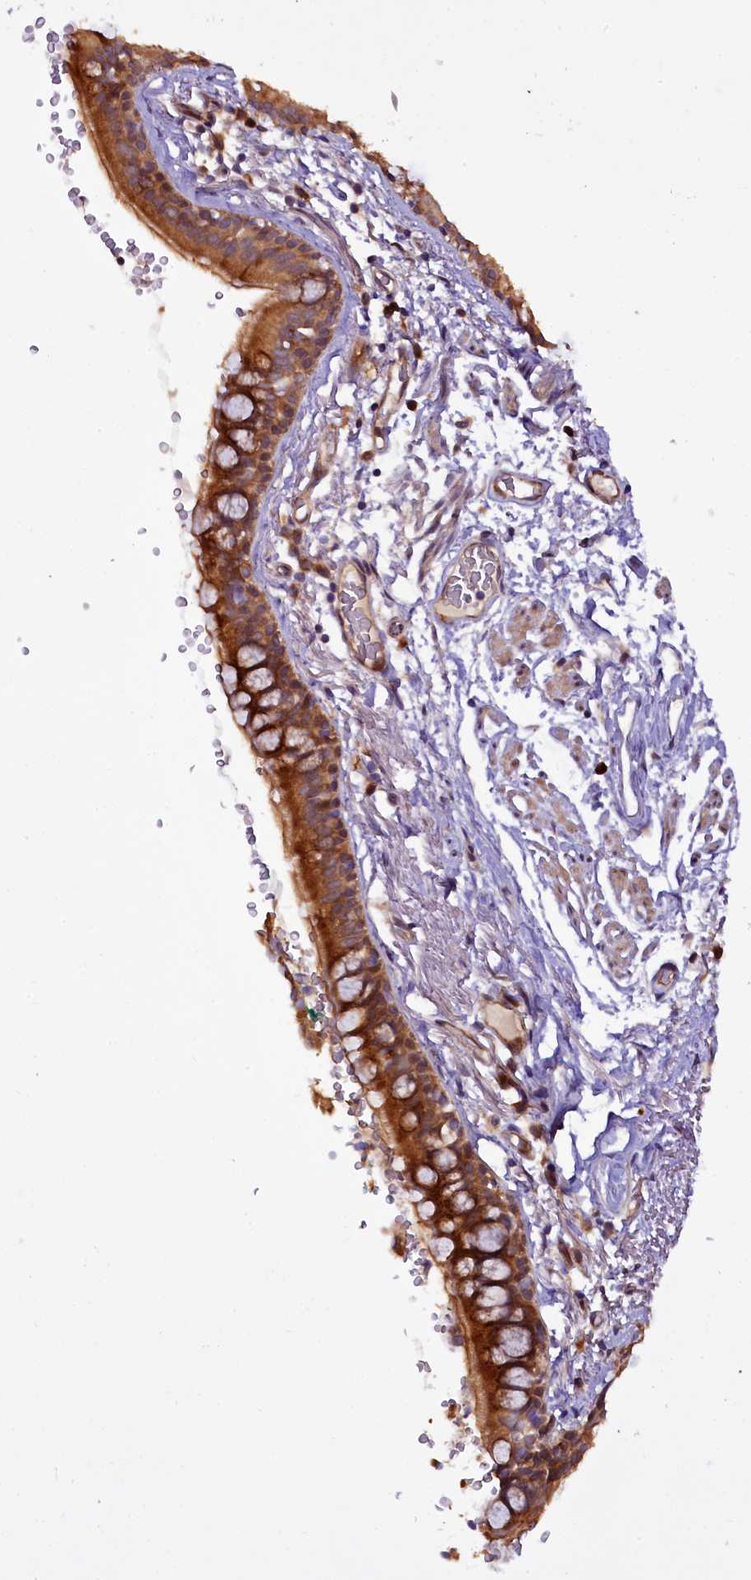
{"staining": {"intensity": "strong", "quantity": ">75%", "location": "cytoplasmic/membranous"}, "tissue": "bronchus", "cell_type": "Respiratory epithelial cells", "image_type": "normal", "snomed": [{"axis": "morphology", "description": "Normal tissue, NOS"}, {"axis": "topography", "description": "Lymph node"}, {"axis": "topography", "description": "Bronchus"}], "caption": "Immunohistochemical staining of unremarkable bronchus displays high levels of strong cytoplasmic/membranous expression in approximately >75% of respiratory epithelial cells.", "gene": "RPUSD2", "patient": {"sex": "male", "age": 63}}